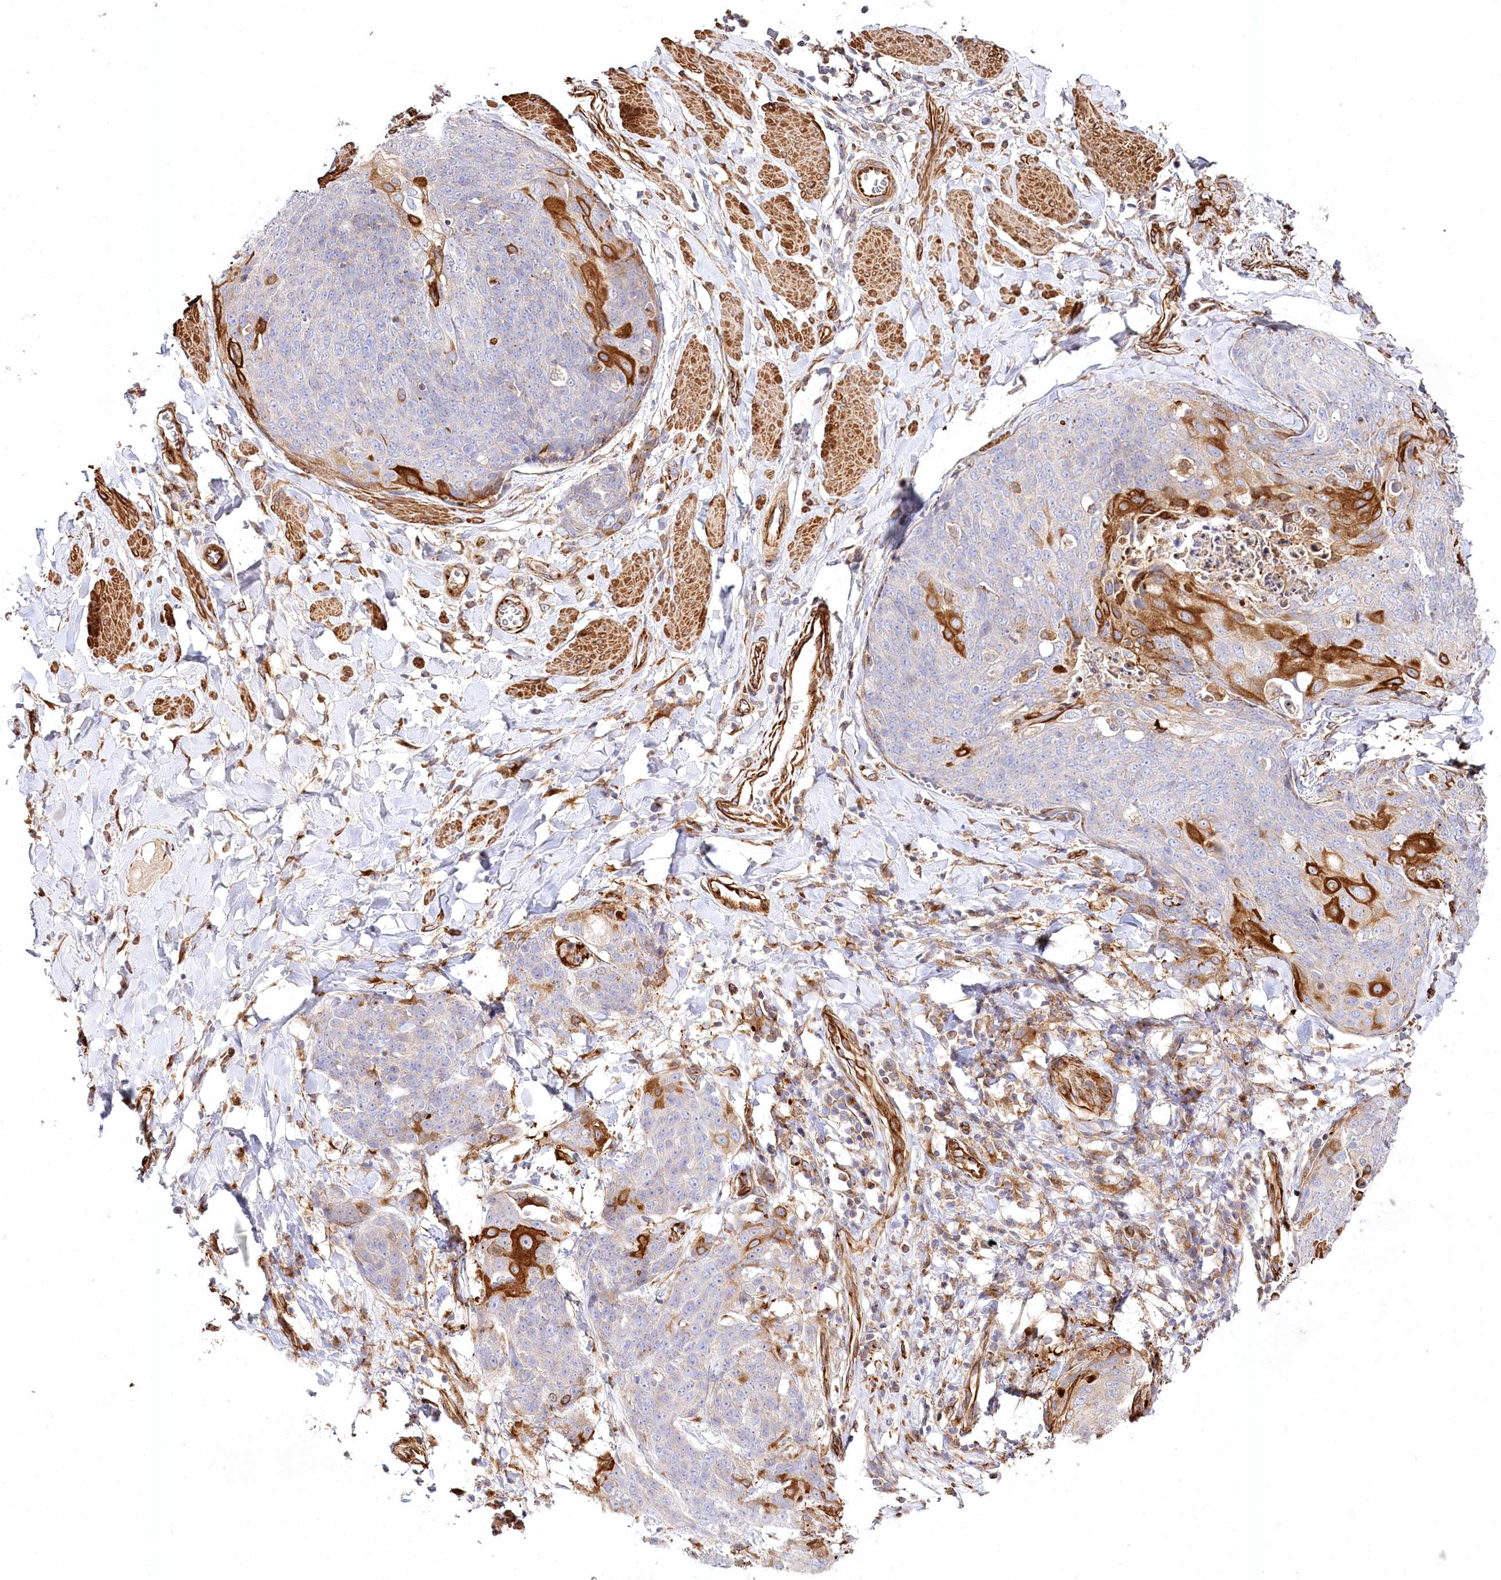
{"staining": {"intensity": "strong", "quantity": "<25%", "location": "cytoplasmic/membranous"}, "tissue": "skin cancer", "cell_type": "Tumor cells", "image_type": "cancer", "snomed": [{"axis": "morphology", "description": "Squamous cell carcinoma, NOS"}, {"axis": "topography", "description": "Skin"}, {"axis": "topography", "description": "Vulva"}], "caption": "The image exhibits immunohistochemical staining of skin squamous cell carcinoma. There is strong cytoplasmic/membranous staining is present in about <25% of tumor cells.", "gene": "ABRAXAS2", "patient": {"sex": "female", "age": 85}}